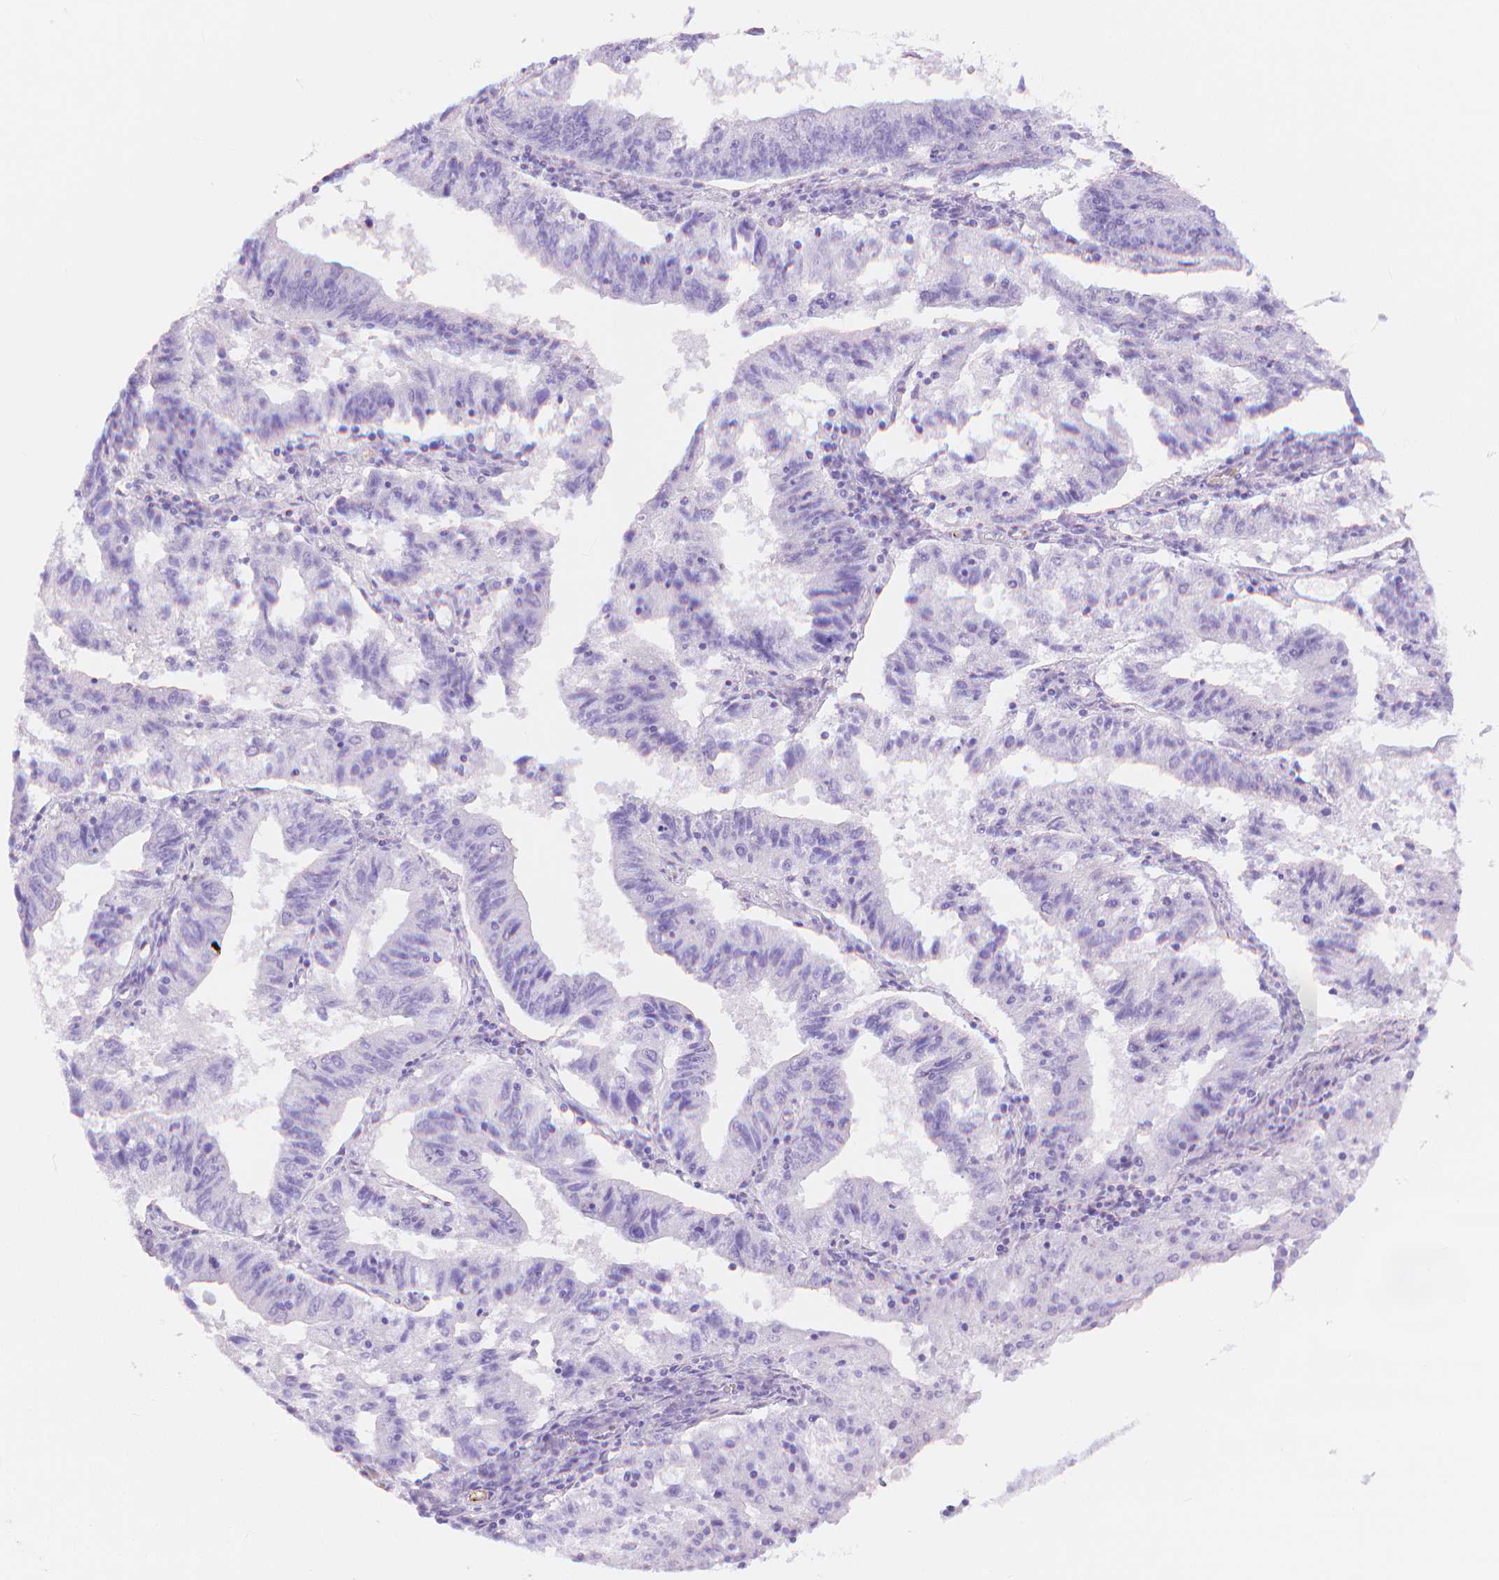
{"staining": {"intensity": "negative", "quantity": "none", "location": "none"}, "tissue": "endometrial cancer", "cell_type": "Tumor cells", "image_type": "cancer", "snomed": [{"axis": "morphology", "description": "Adenocarcinoma, NOS"}, {"axis": "topography", "description": "Endometrium"}], "caption": "DAB immunohistochemical staining of endometrial adenocarcinoma shows no significant positivity in tumor cells.", "gene": "SLC27A5", "patient": {"sex": "female", "age": 82}}